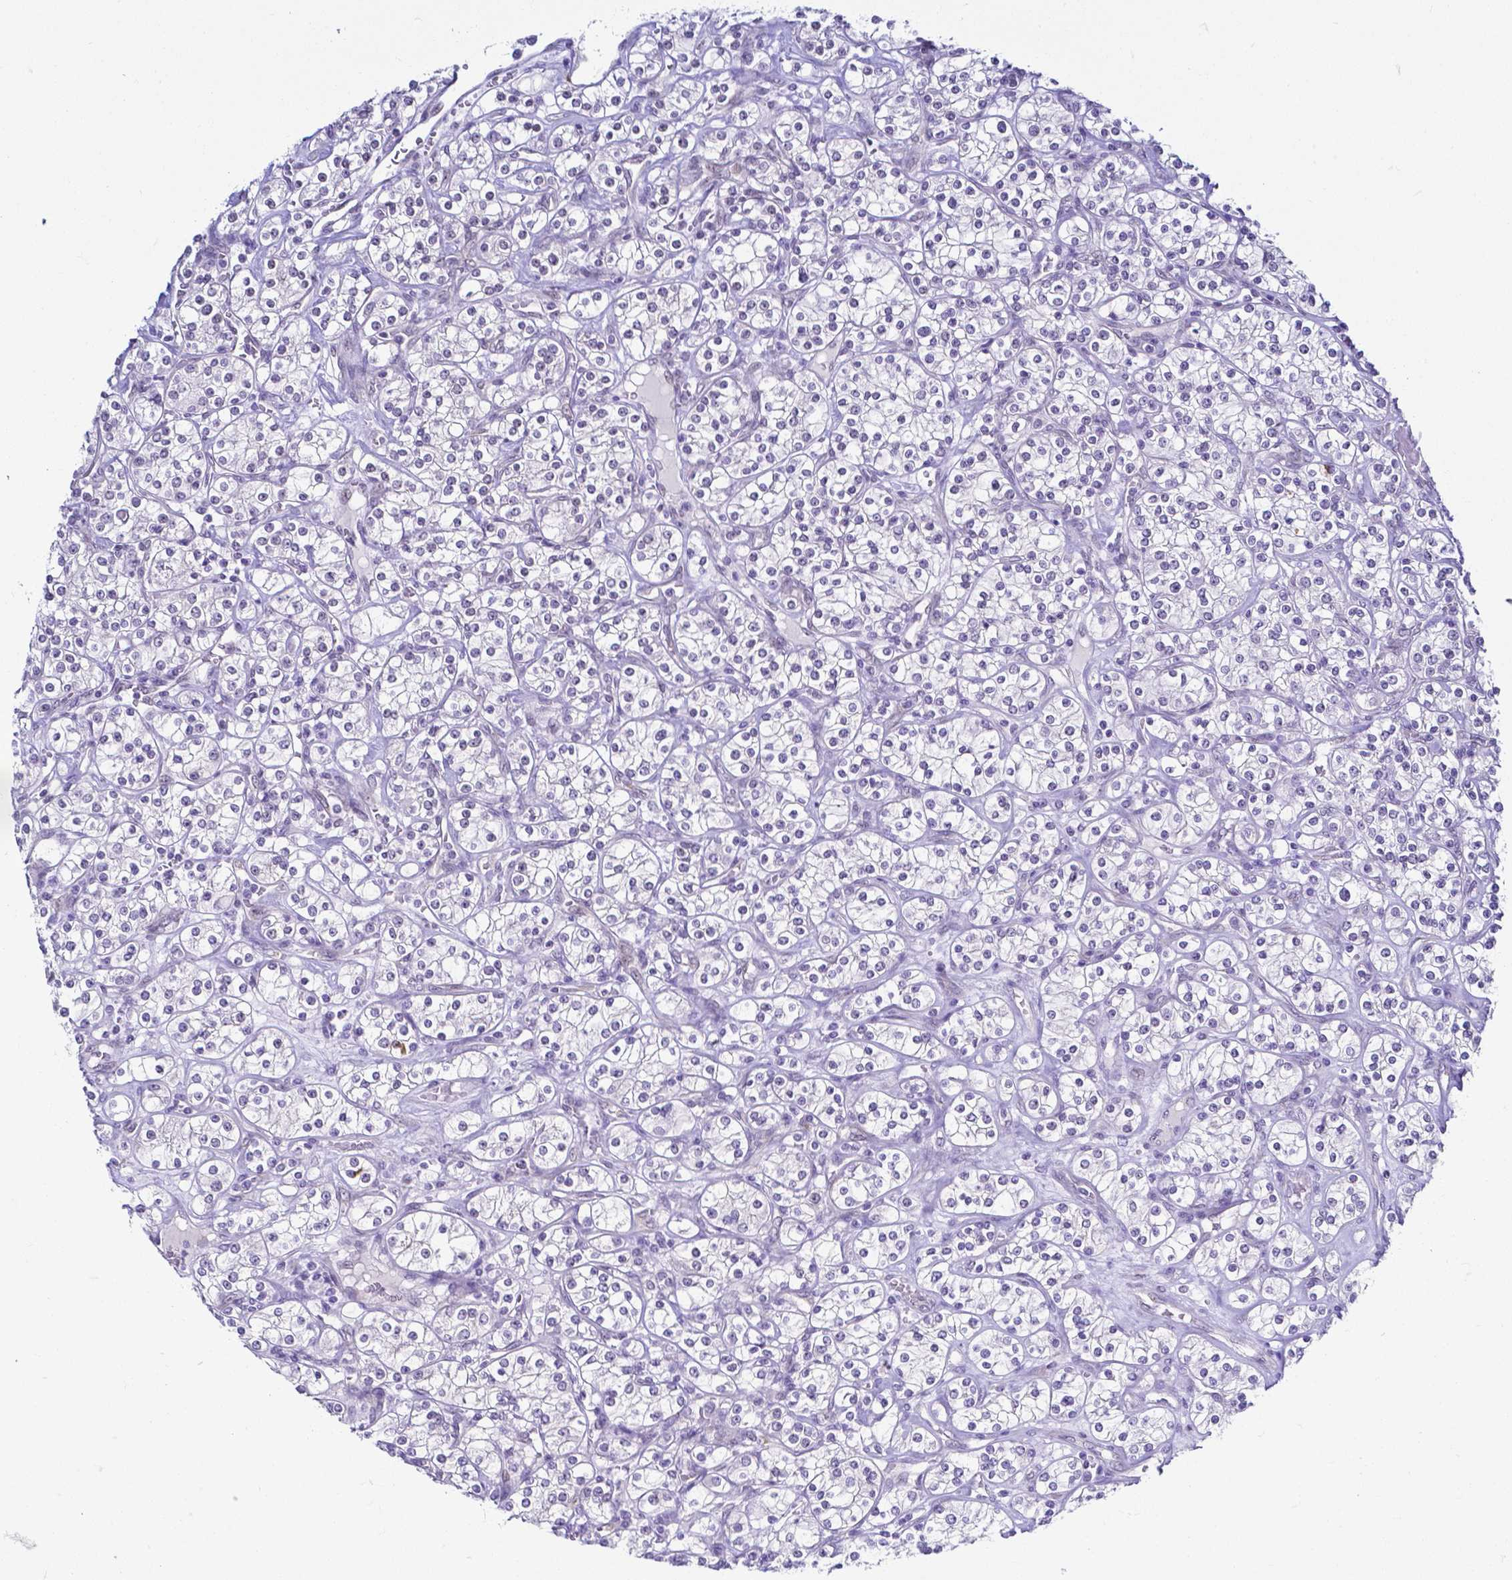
{"staining": {"intensity": "negative", "quantity": "none", "location": "none"}, "tissue": "renal cancer", "cell_type": "Tumor cells", "image_type": "cancer", "snomed": [{"axis": "morphology", "description": "Adenocarcinoma, NOS"}, {"axis": "topography", "description": "Kidney"}], "caption": "A micrograph of human adenocarcinoma (renal) is negative for staining in tumor cells.", "gene": "FAM83G", "patient": {"sex": "male", "age": 77}}